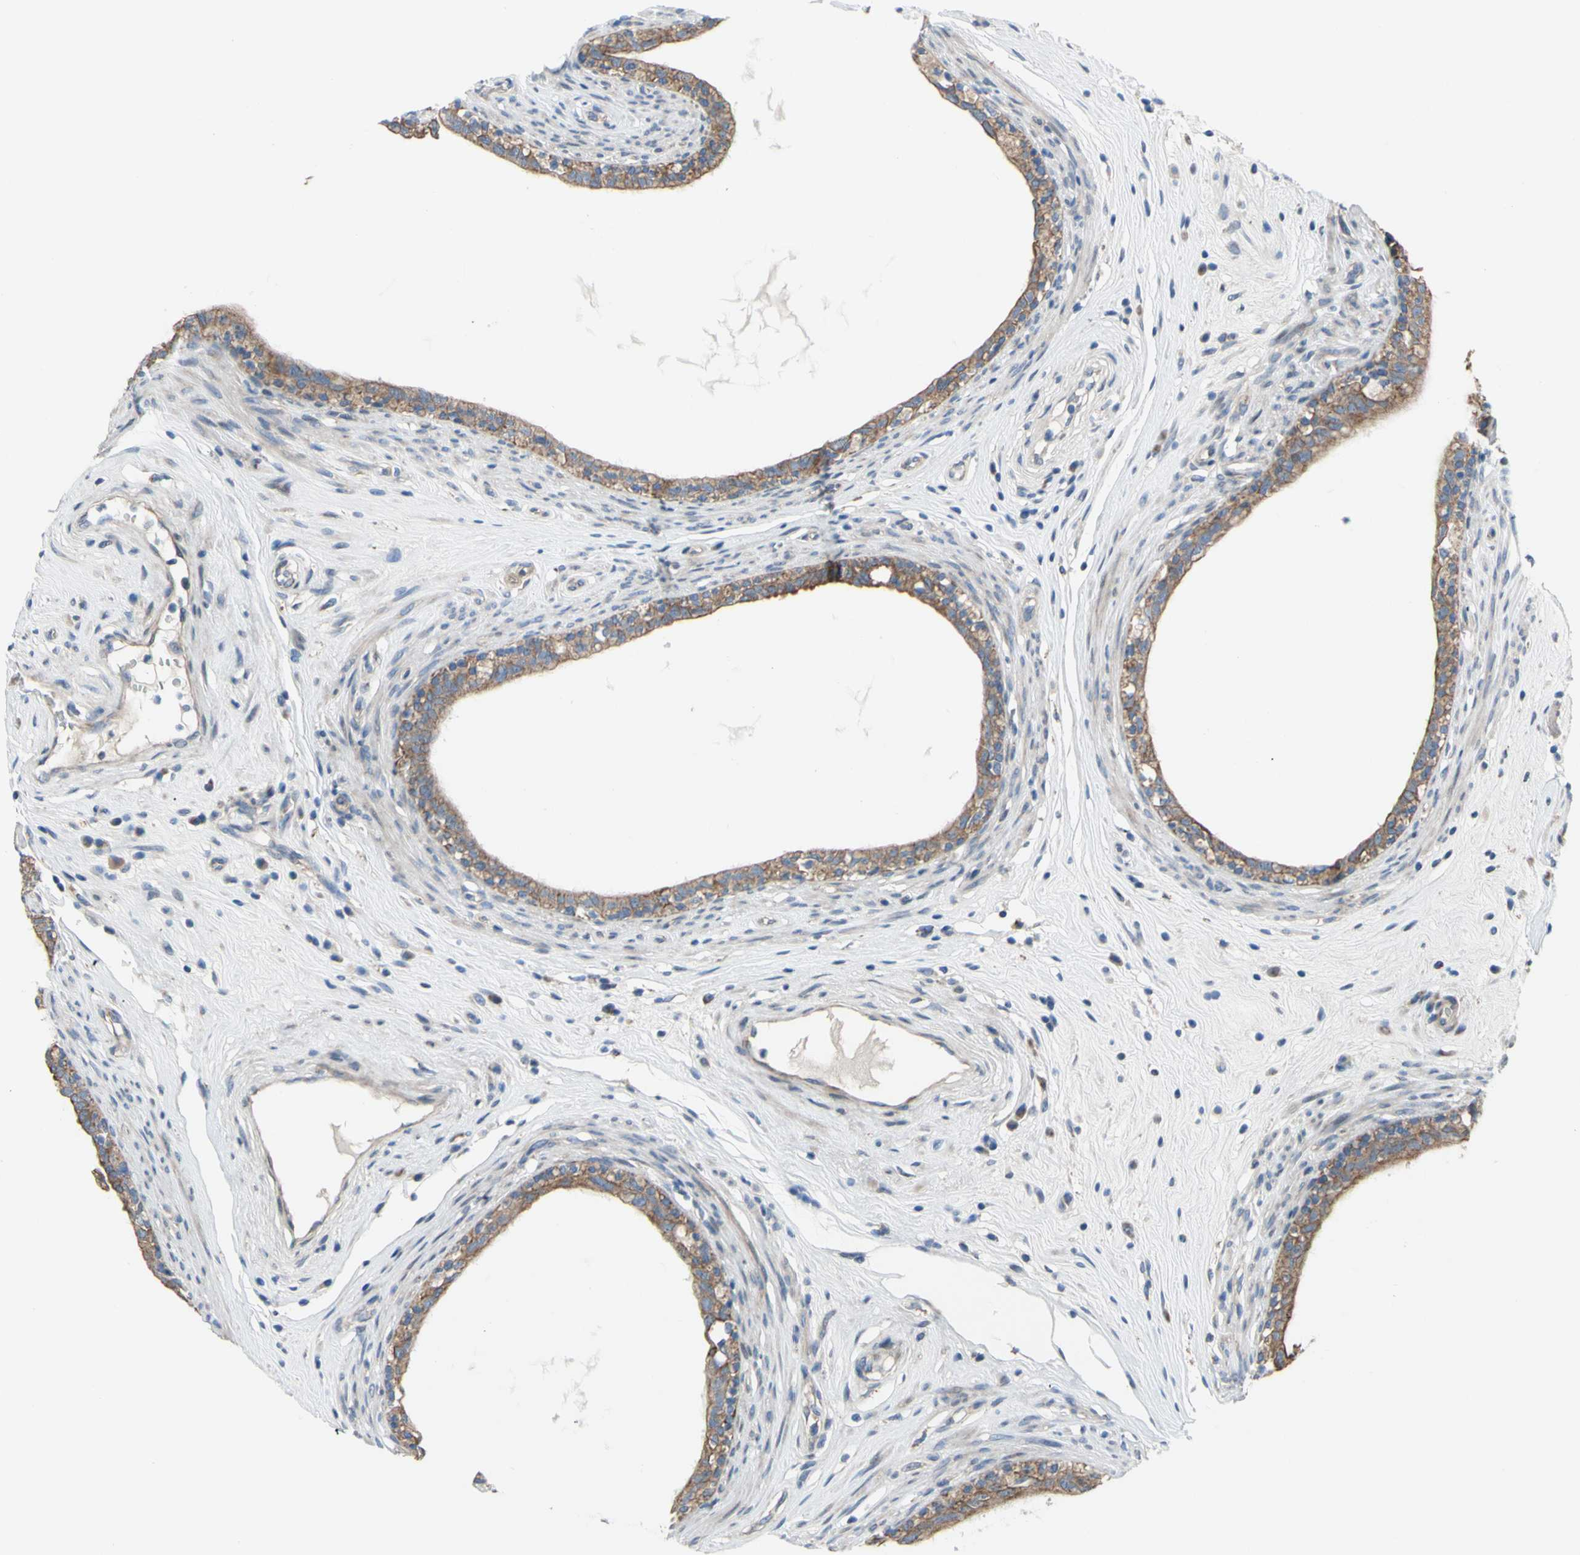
{"staining": {"intensity": "moderate", "quantity": ">75%", "location": "cytoplasmic/membranous"}, "tissue": "epididymis", "cell_type": "Glandular cells", "image_type": "normal", "snomed": [{"axis": "morphology", "description": "Normal tissue, NOS"}, {"axis": "morphology", "description": "Inflammation, NOS"}, {"axis": "topography", "description": "Epididymis"}], "caption": "This photomicrograph exhibits unremarkable epididymis stained with immunohistochemistry to label a protein in brown. The cytoplasmic/membranous of glandular cells show moderate positivity for the protein. Nuclei are counter-stained blue.", "gene": "GRAMD2B", "patient": {"sex": "male", "age": 84}}